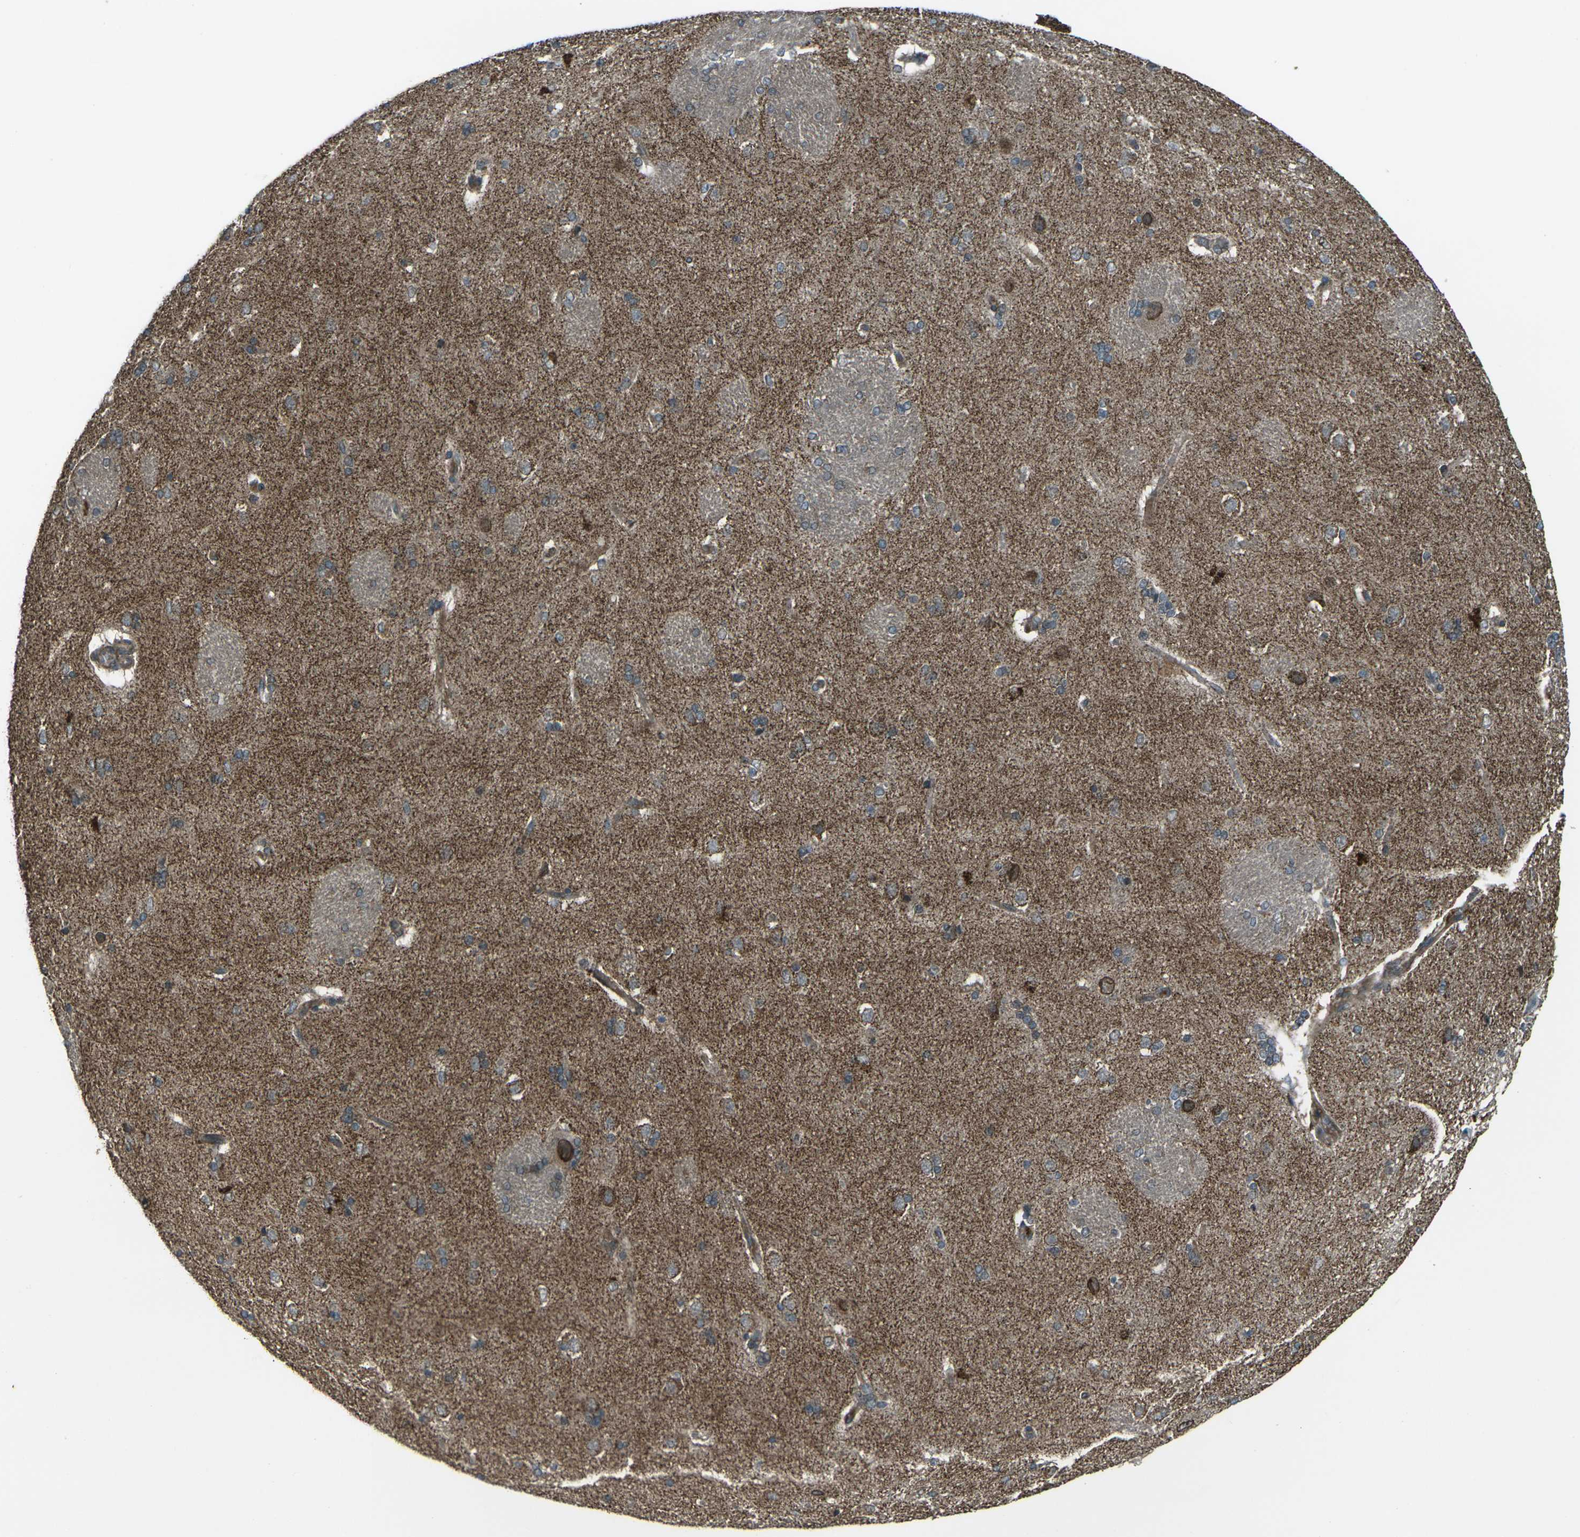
{"staining": {"intensity": "moderate", "quantity": "25%-75%", "location": "cytoplasmic/membranous"}, "tissue": "caudate", "cell_type": "Glial cells", "image_type": "normal", "snomed": [{"axis": "morphology", "description": "Normal tissue, NOS"}, {"axis": "topography", "description": "Lateral ventricle wall"}], "caption": "Glial cells exhibit medium levels of moderate cytoplasmic/membranous staining in approximately 25%-75% of cells in normal human caudate.", "gene": "LSMEM1", "patient": {"sex": "female", "age": 19}}